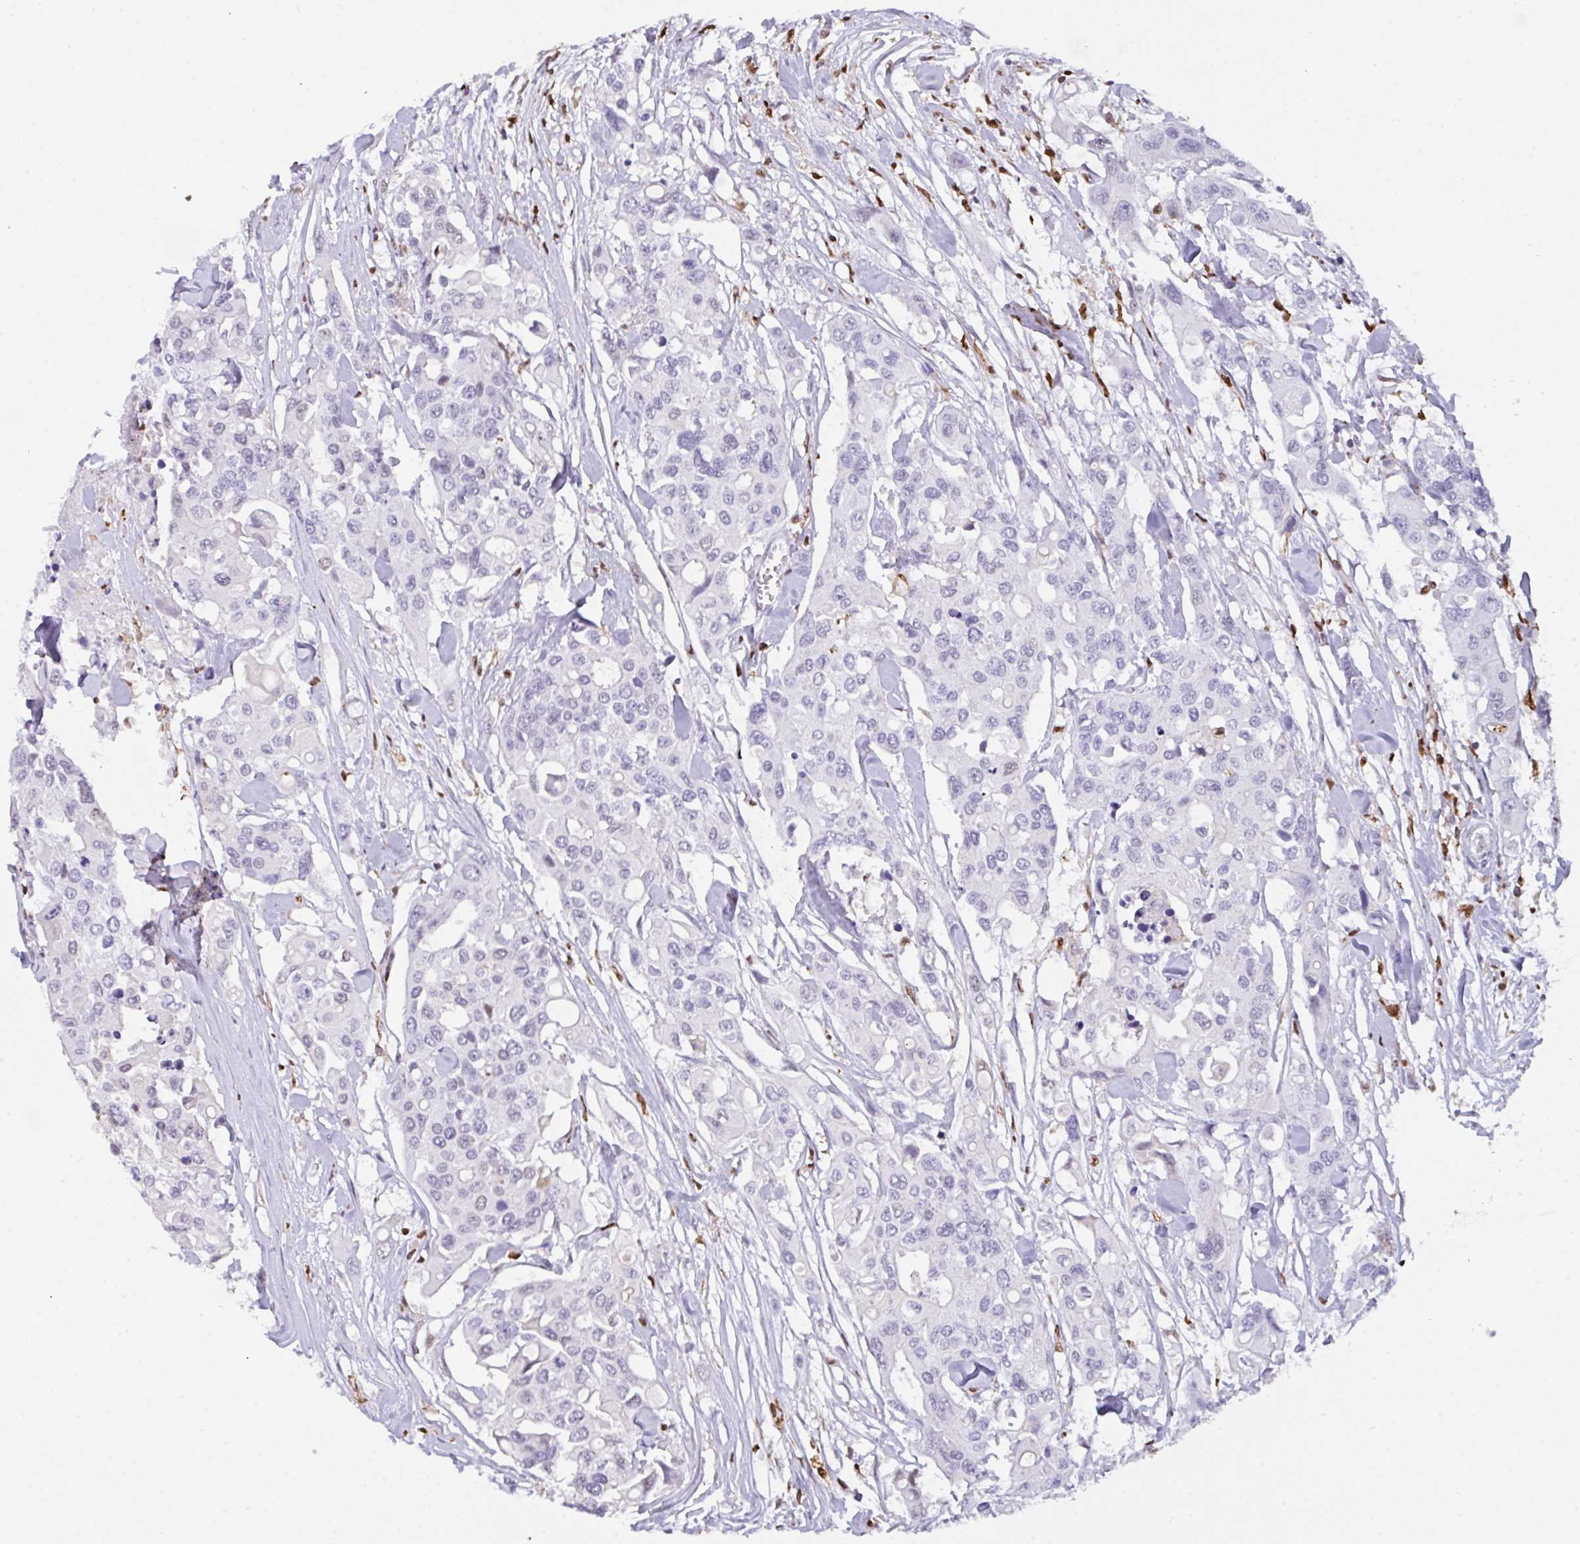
{"staining": {"intensity": "negative", "quantity": "none", "location": "none"}, "tissue": "colorectal cancer", "cell_type": "Tumor cells", "image_type": "cancer", "snomed": [{"axis": "morphology", "description": "Adenocarcinoma, NOS"}, {"axis": "topography", "description": "Colon"}], "caption": "High magnification brightfield microscopy of colorectal cancer (adenocarcinoma) stained with DAB (3,3'-diaminobenzidine) (brown) and counterstained with hematoxylin (blue): tumor cells show no significant staining.", "gene": "BTBD10", "patient": {"sex": "male", "age": 77}}